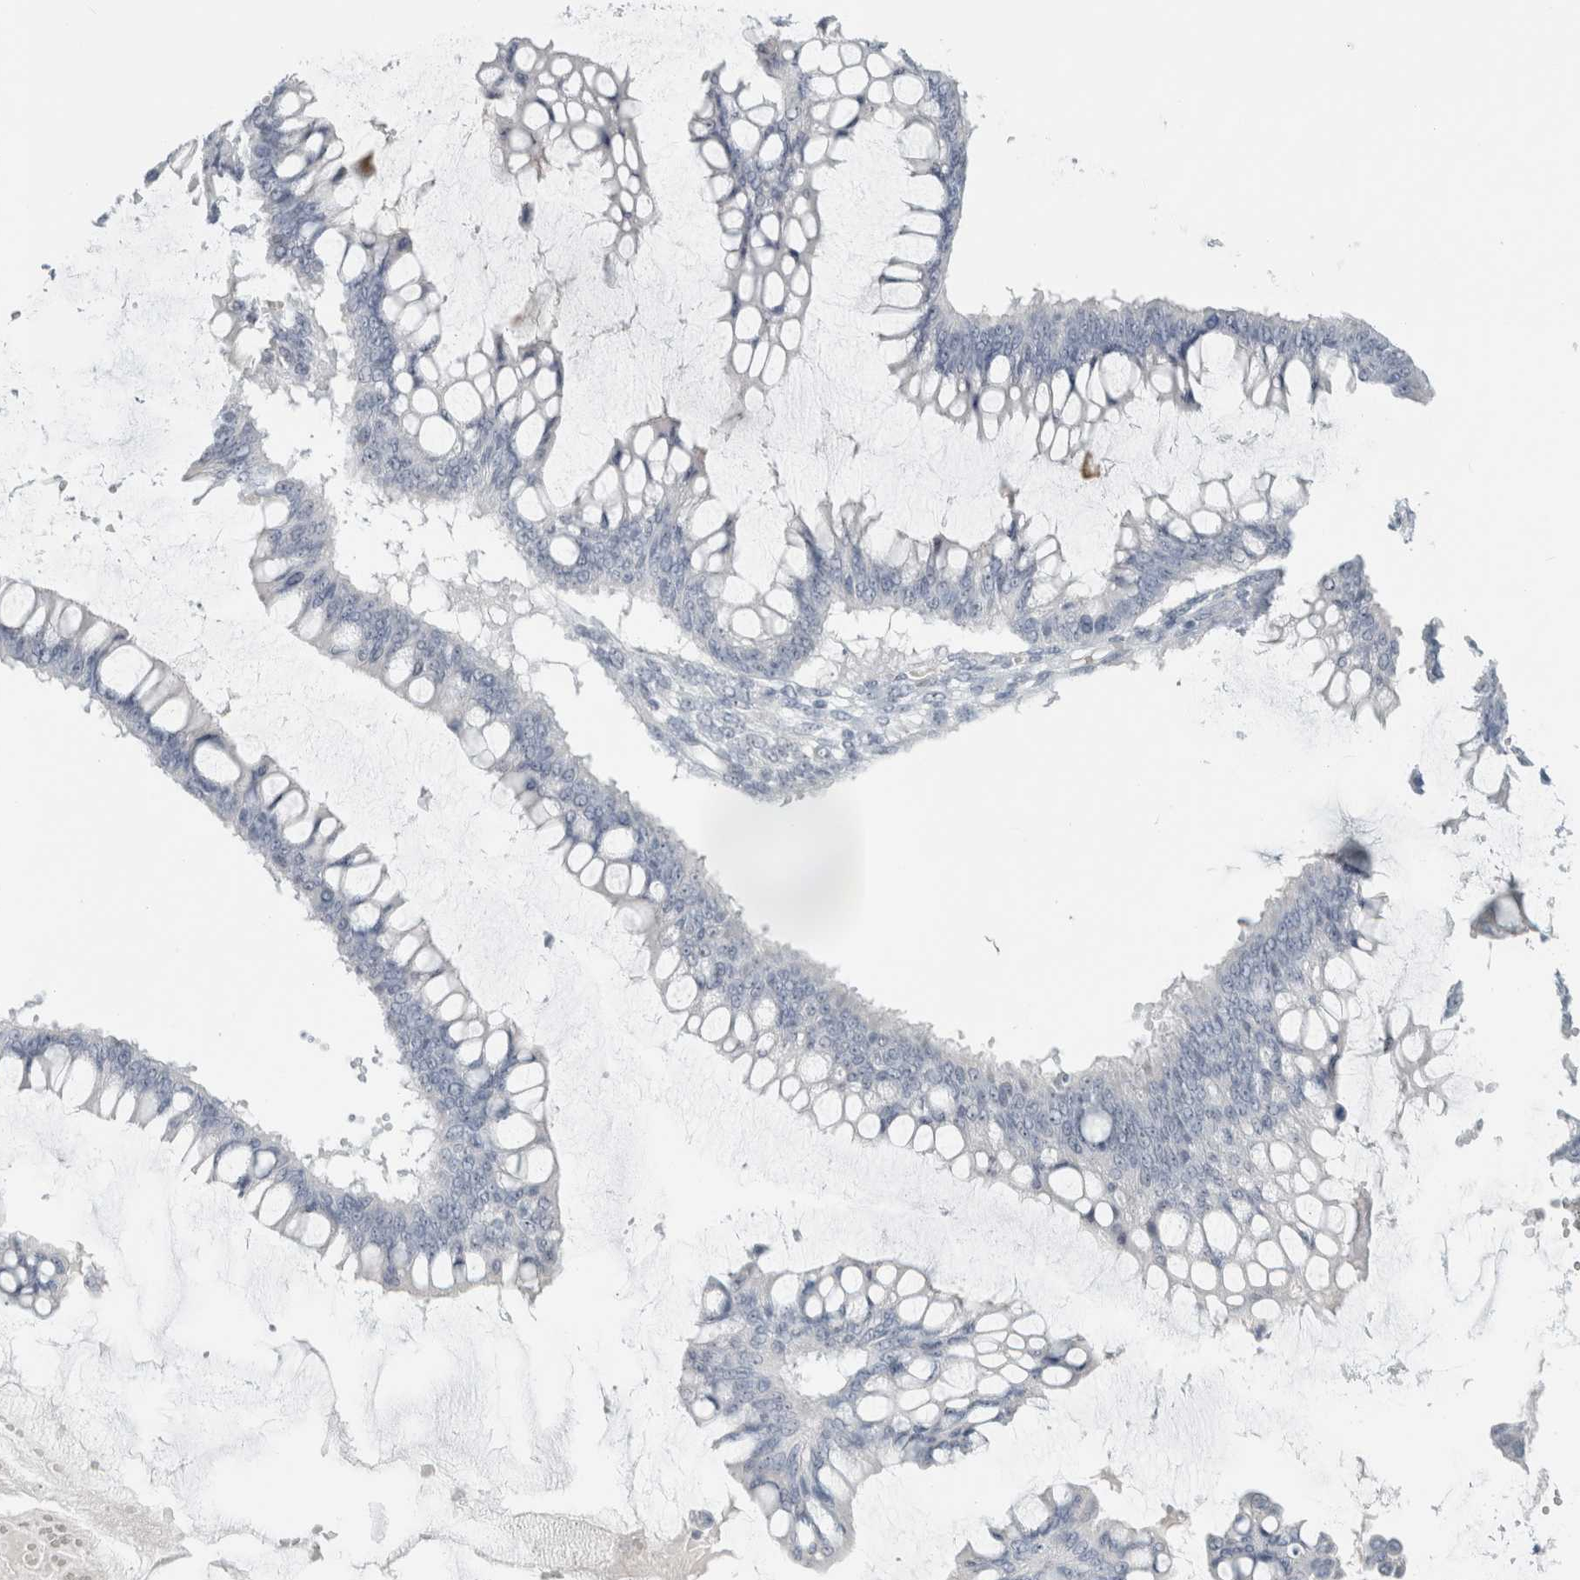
{"staining": {"intensity": "negative", "quantity": "none", "location": "none"}, "tissue": "ovarian cancer", "cell_type": "Tumor cells", "image_type": "cancer", "snomed": [{"axis": "morphology", "description": "Cystadenocarcinoma, mucinous, NOS"}, {"axis": "topography", "description": "Ovary"}], "caption": "This is an immunohistochemistry histopathology image of human ovarian cancer. There is no expression in tumor cells.", "gene": "FMR1NB", "patient": {"sex": "female", "age": 73}}